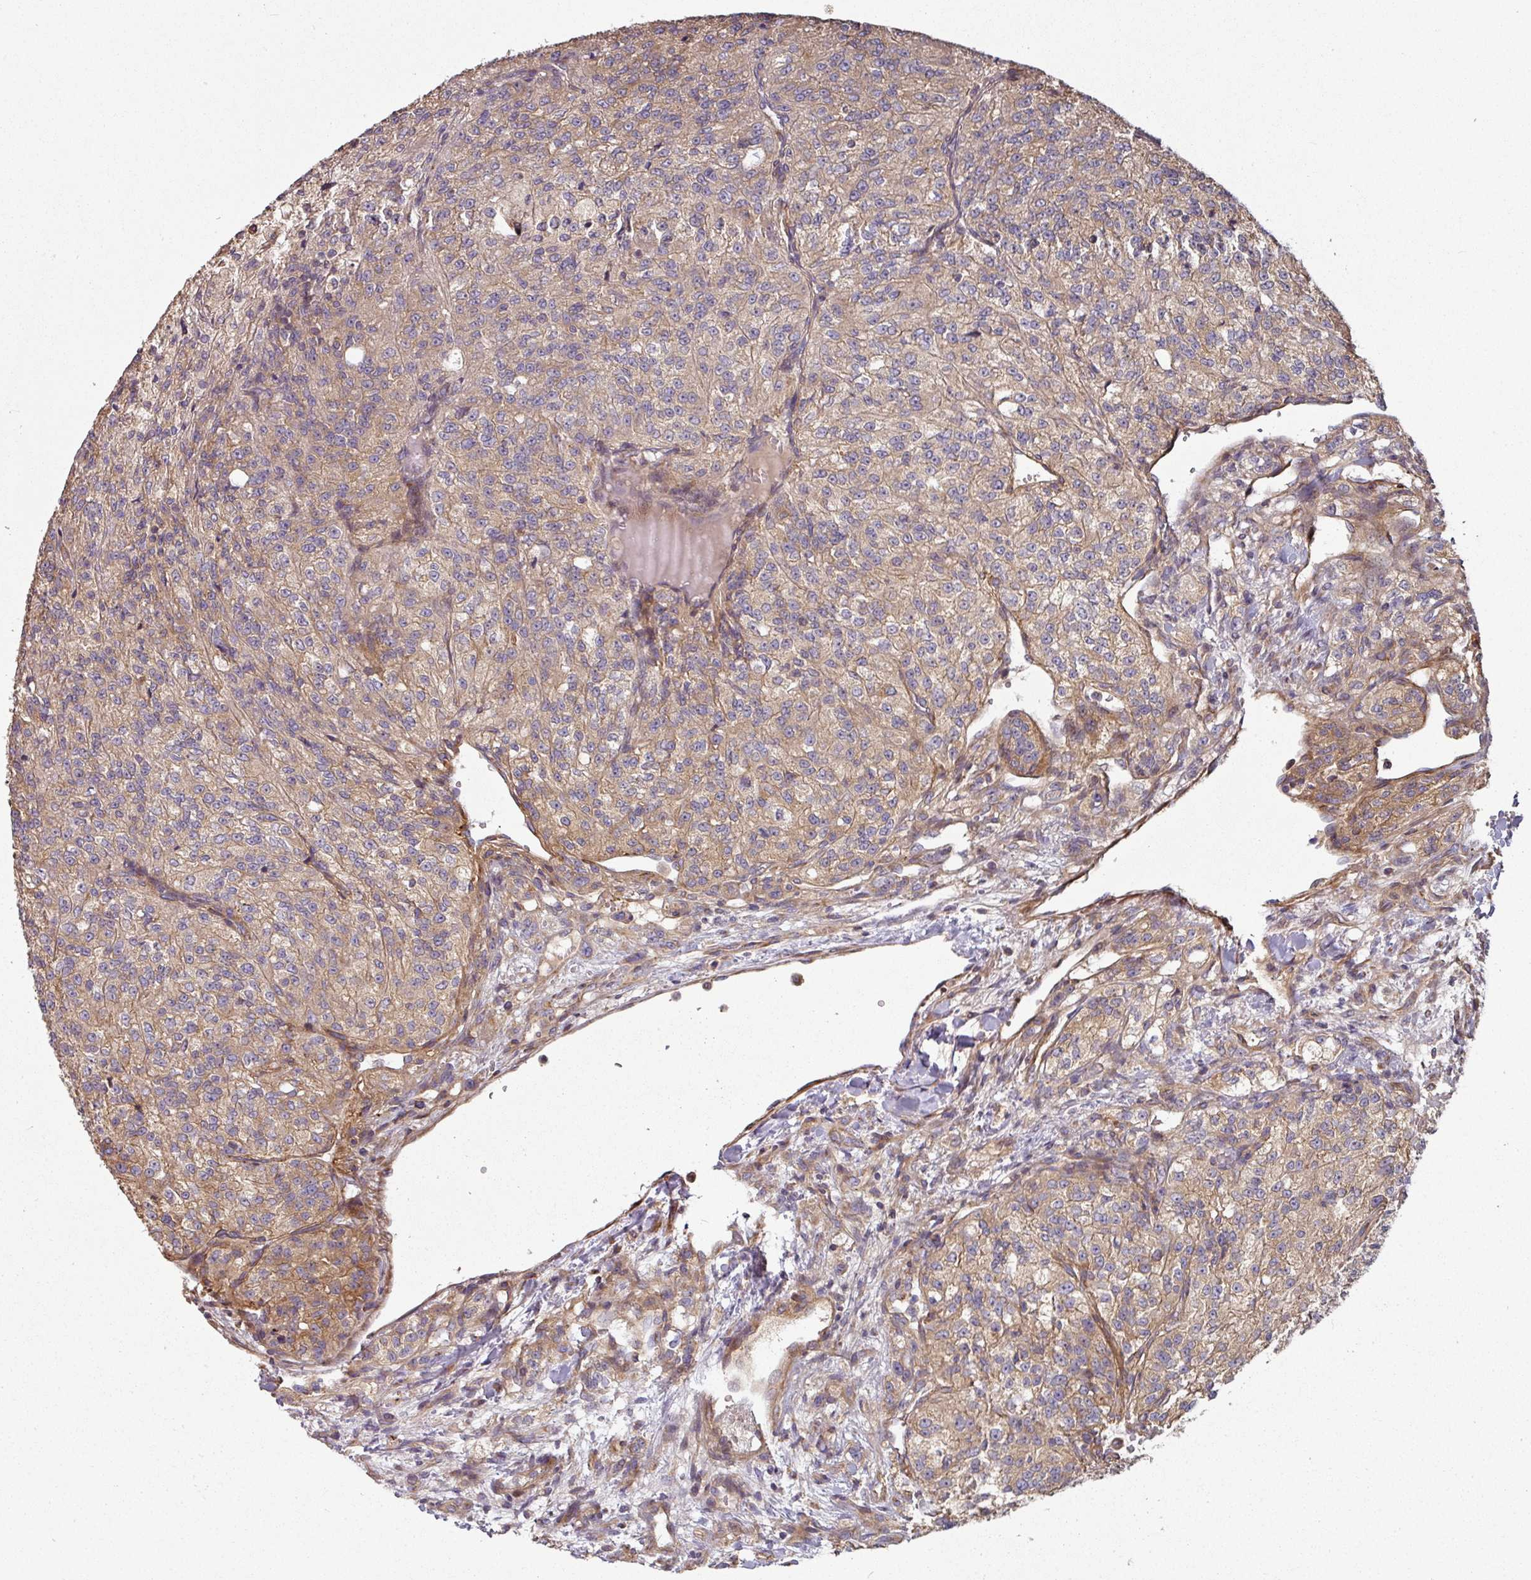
{"staining": {"intensity": "weak", "quantity": ">75%", "location": "cytoplasmic/membranous"}, "tissue": "renal cancer", "cell_type": "Tumor cells", "image_type": "cancer", "snomed": [{"axis": "morphology", "description": "Adenocarcinoma, NOS"}, {"axis": "topography", "description": "Kidney"}], "caption": "An image of human adenocarcinoma (renal) stained for a protein shows weak cytoplasmic/membranous brown staining in tumor cells.", "gene": "SIK1", "patient": {"sex": "female", "age": 63}}